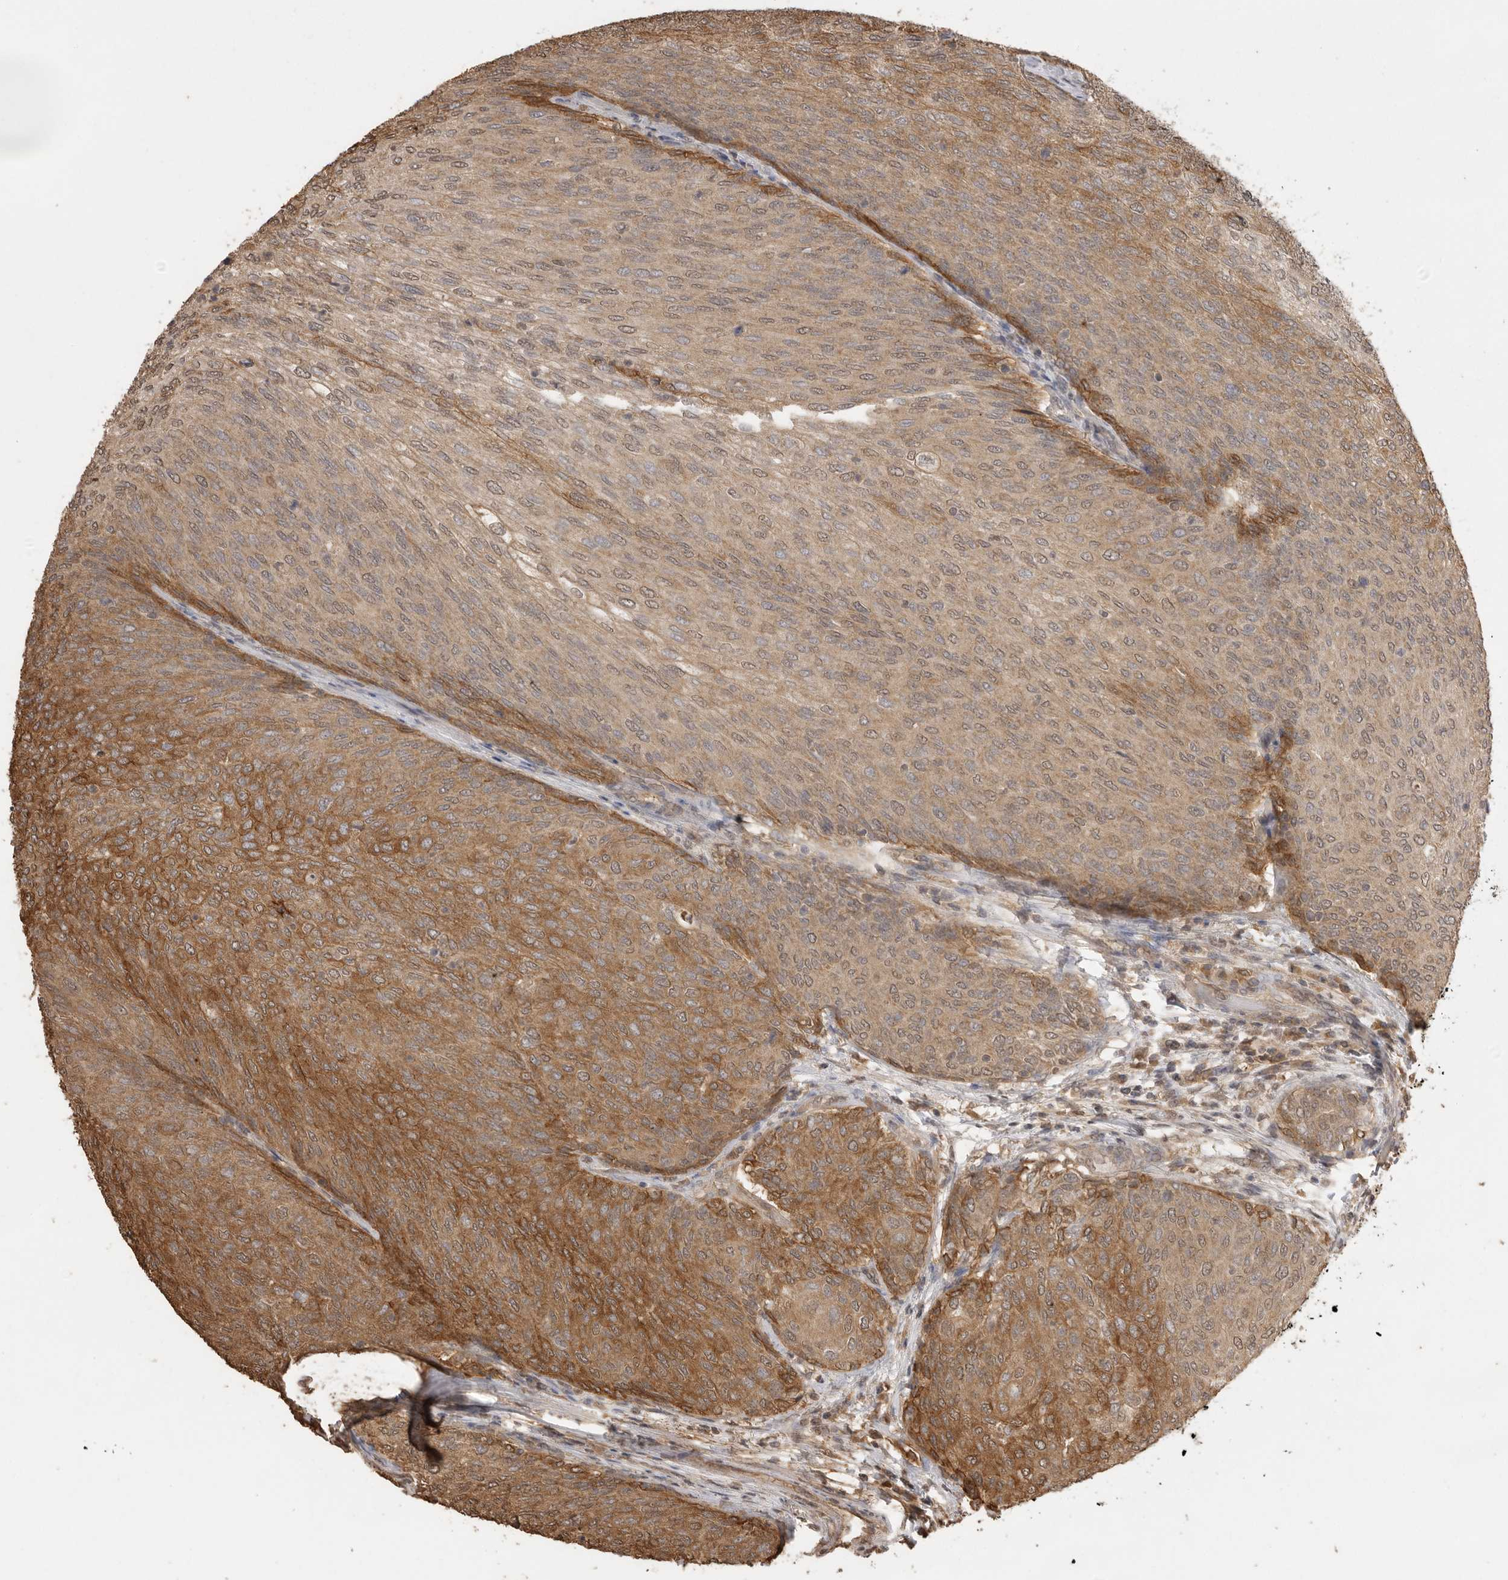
{"staining": {"intensity": "strong", "quantity": ">75%", "location": "cytoplasmic/membranous"}, "tissue": "urothelial cancer", "cell_type": "Tumor cells", "image_type": "cancer", "snomed": [{"axis": "morphology", "description": "Urothelial carcinoma, Low grade"}, {"axis": "topography", "description": "Urinary bladder"}], "caption": "Urothelial cancer stained for a protein (brown) exhibits strong cytoplasmic/membranous positive positivity in about >75% of tumor cells.", "gene": "JAG2", "patient": {"sex": "female", "age": 79}}